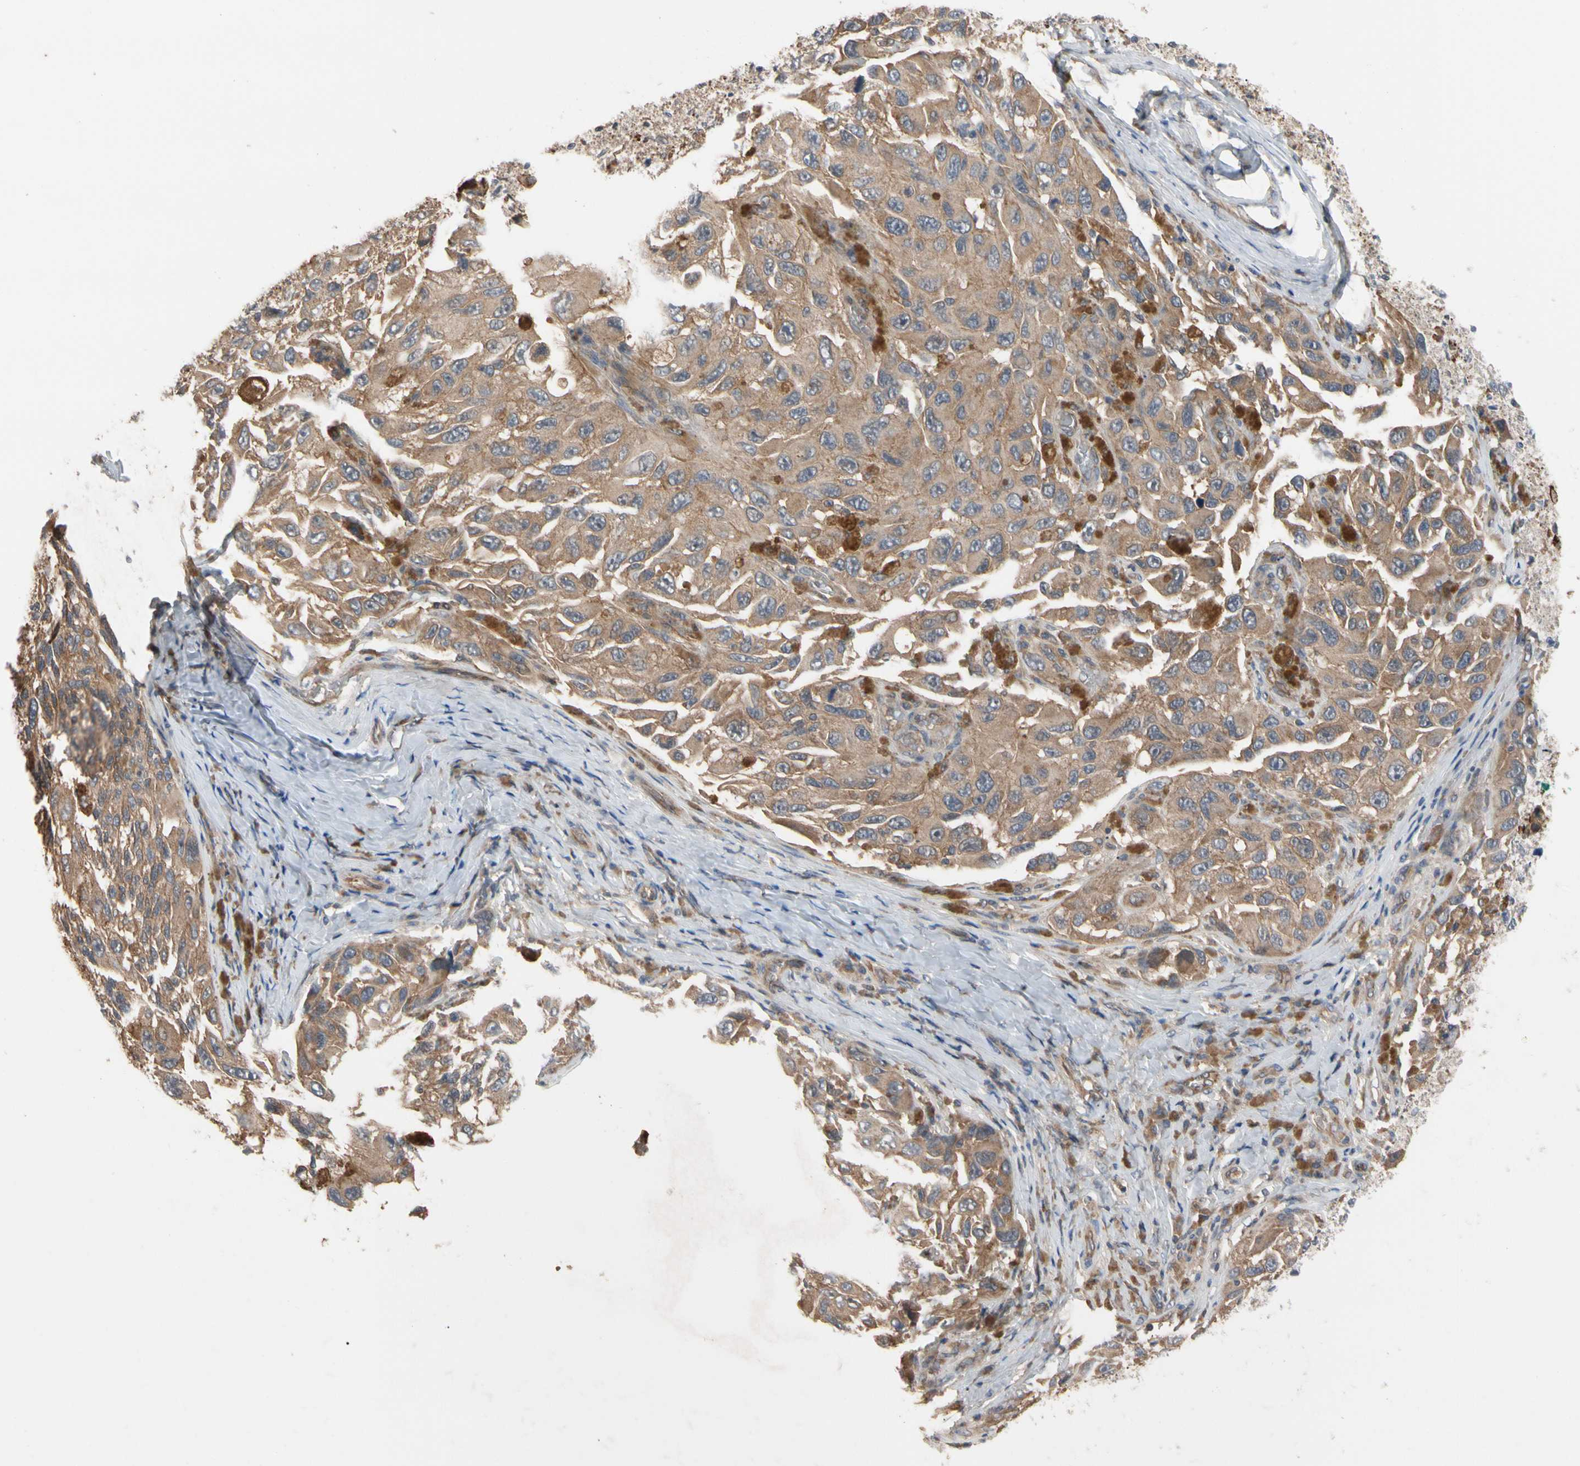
{"staining": {"intensity": "moderate", "quantity": ">75%", "location": "cytoplasmic/membranous"}, "tissue": "melanoma", "cell_type": "Tumor cells", "image_type": "cancer", "snomed": [{"axis": "morphology", "description": "Malignant melanoma, NOS"}, {"axis": "topography", "description": "Skin"}], "caption": "Tumor cells display medium levels of moderate cytoplasmic/membranous expression in about >75% of cells in human malignant melanoma. (brown staining indicates protein expression, while blue staining denotes nuclei).", "gene": "DPP8", "patient": {"sex": "female", "age": 73}}